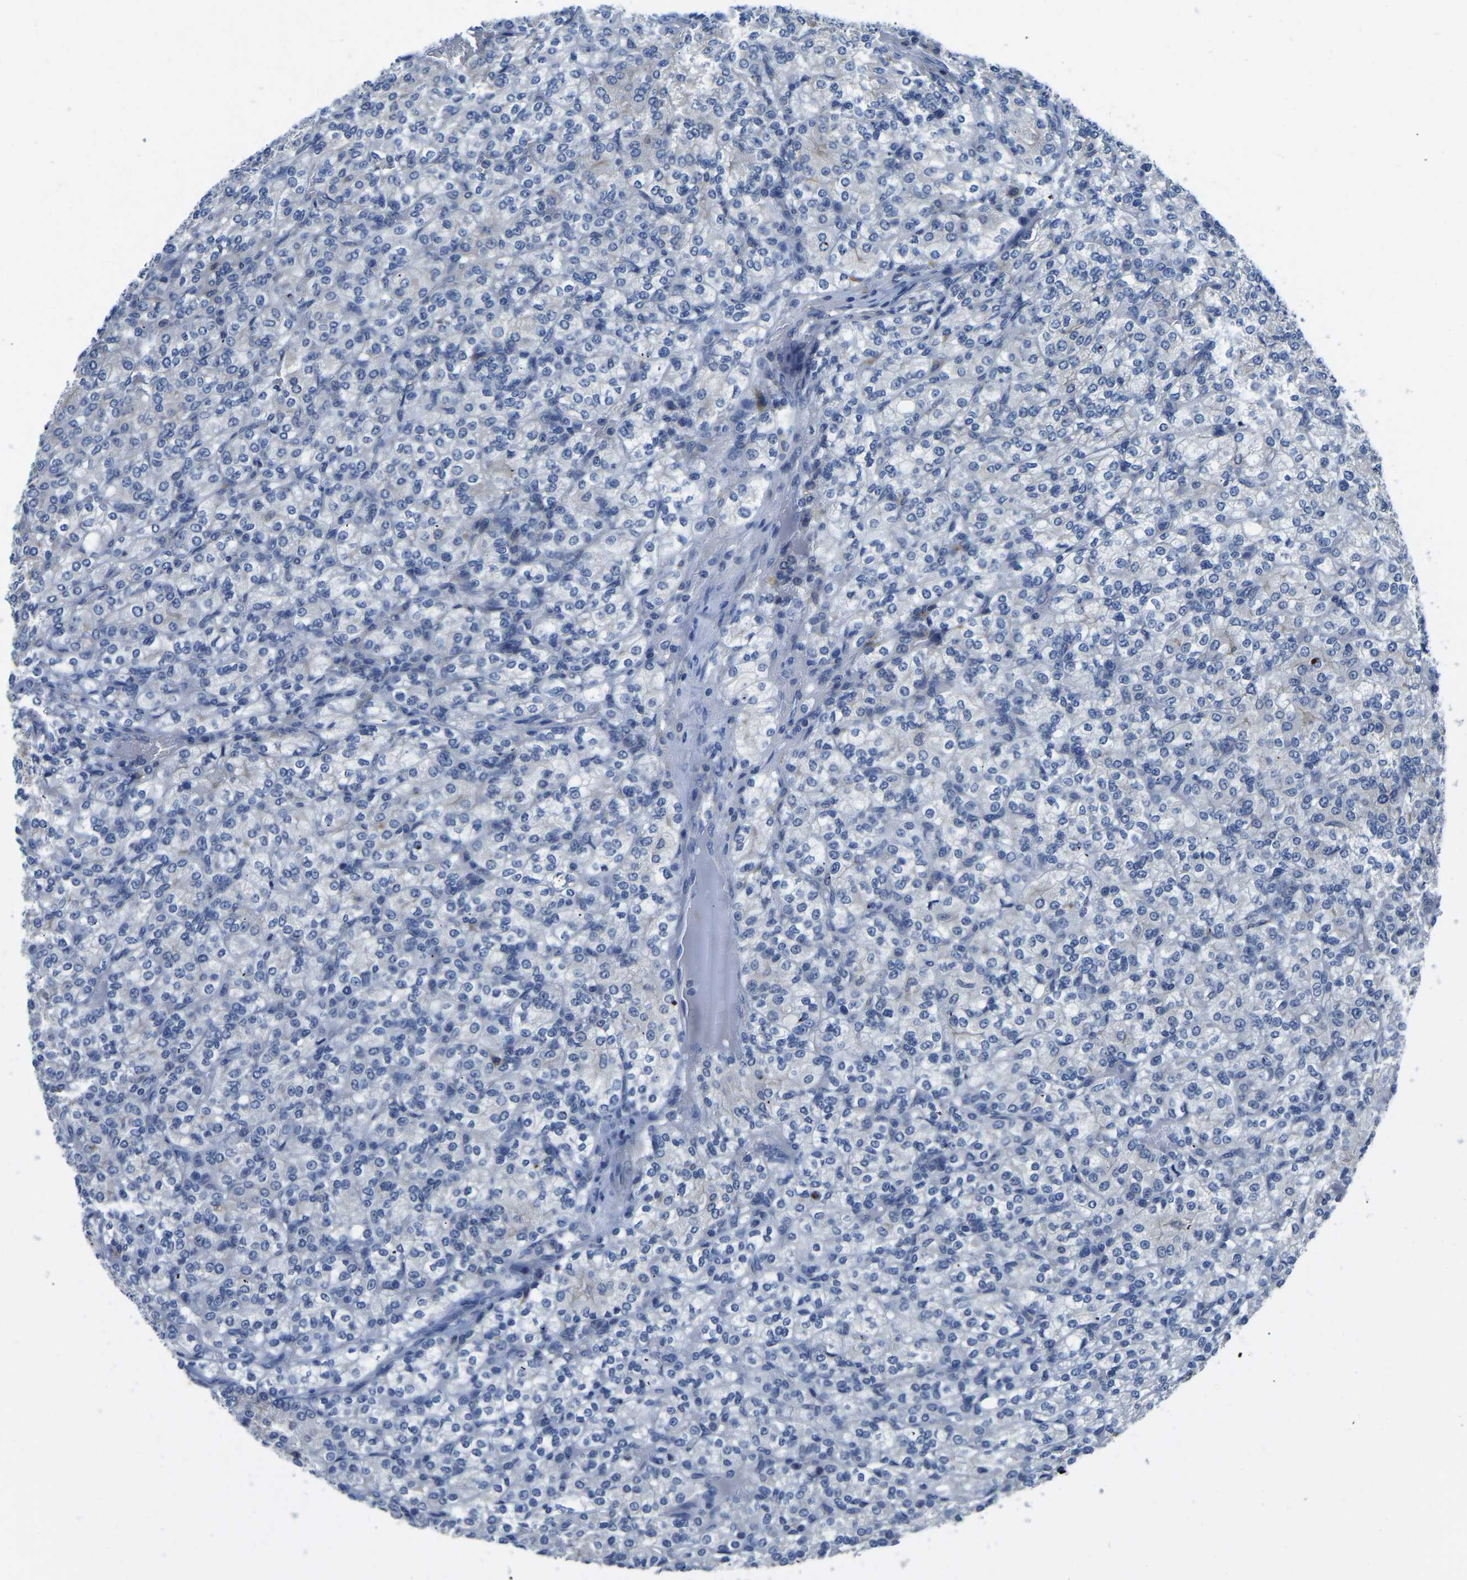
{"staining": {"intensity": "negative", "quantity": "none", "location": "none"}, "tissue": "renal cancer", "cell_type": "Tumor cells", "image_type": "cancer", "snomed": [{"axis": "morphology", "description": "Adenocarcinoma, NOS"}, {"axis": "topography", "description": "Kidney"}], "caption": "A histopathology image of adenocarcinoma (renal) stained for a protein exhibits no brown staining in tumor cells.", "gene": "LIAS", "patient": {"sex": "male", "age": 77}}